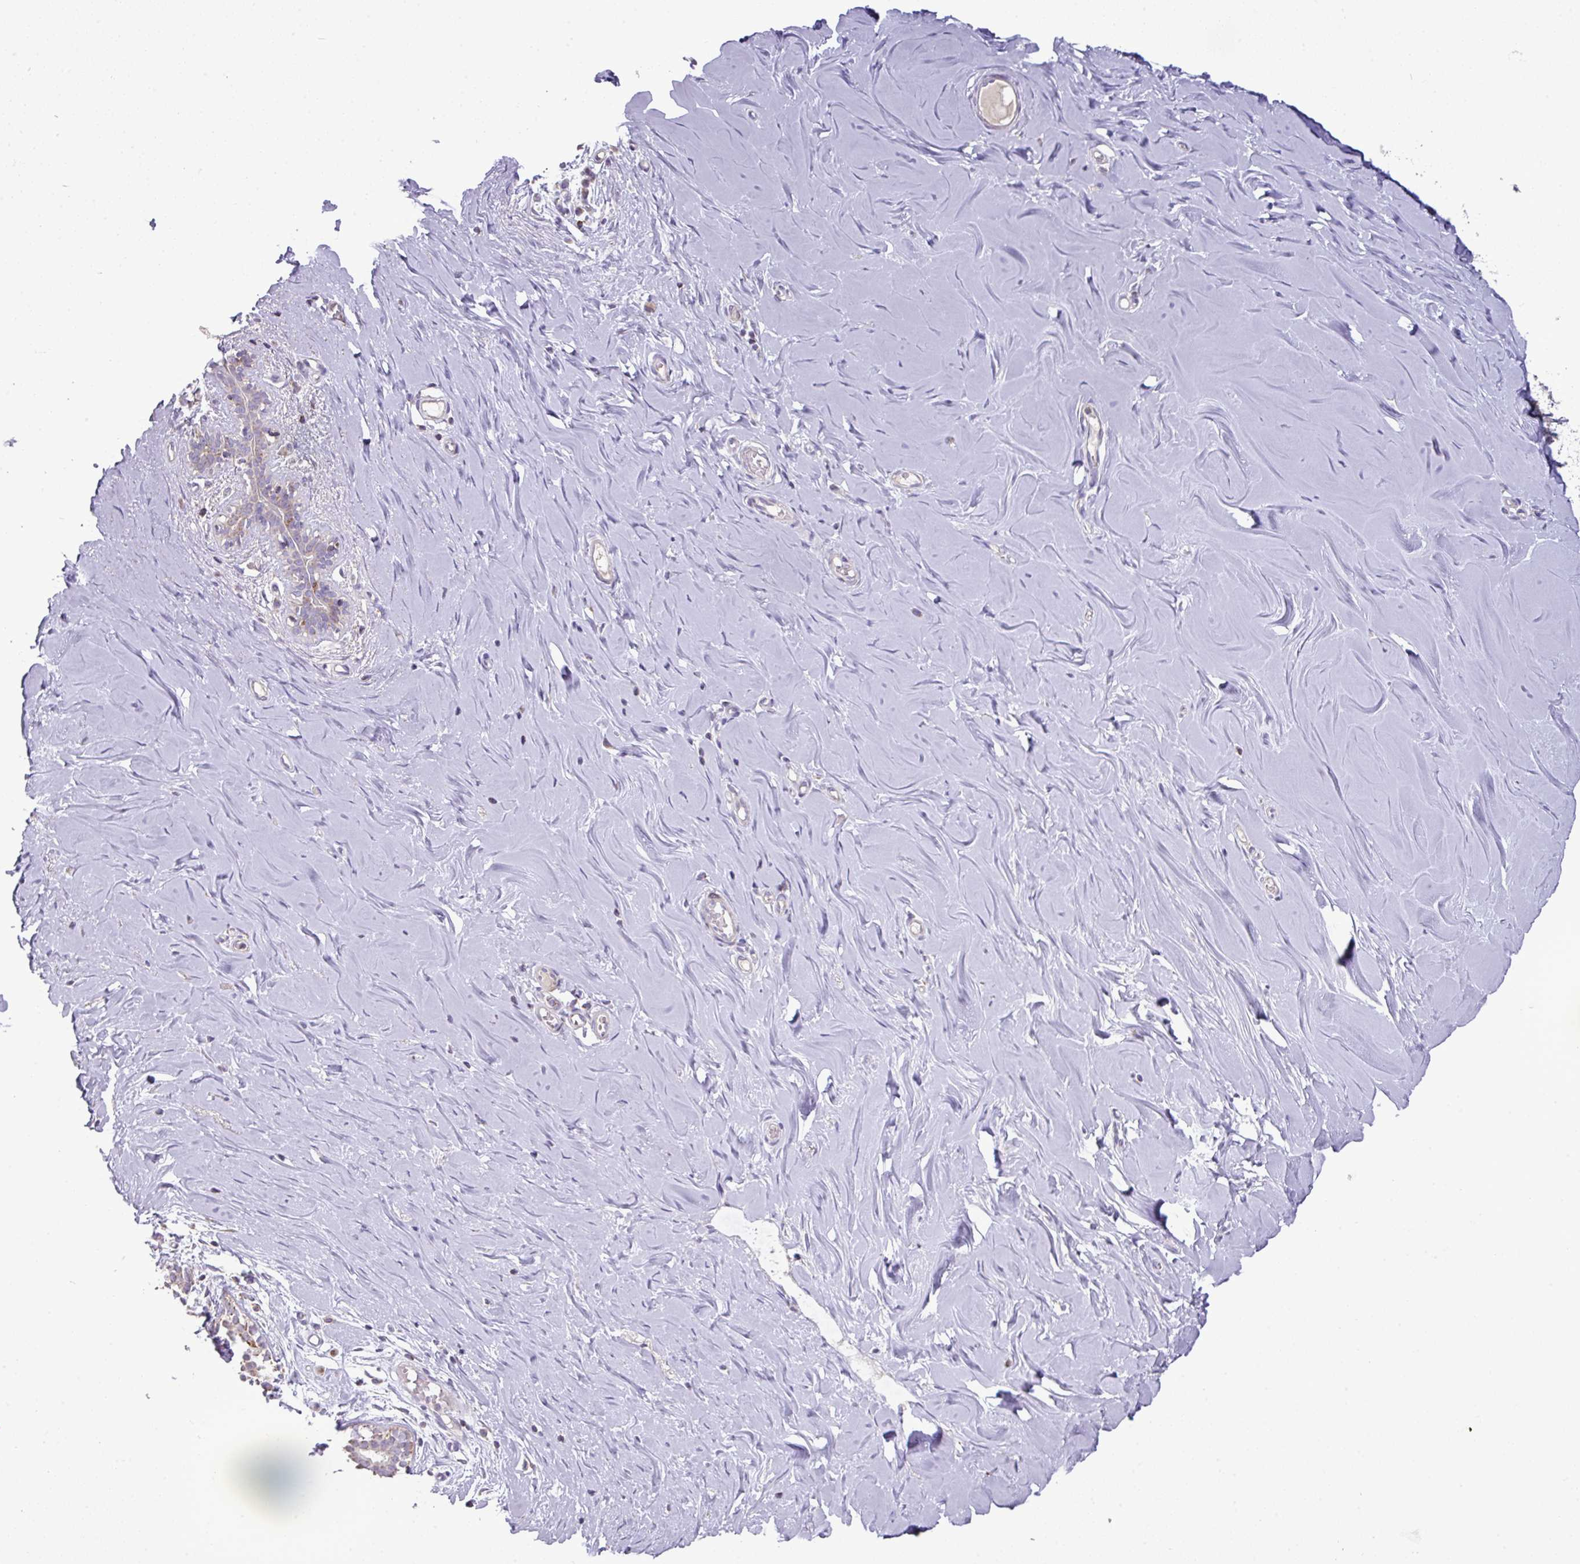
{"staining": {"intensity": "negative", "quantity": "none", "location": "none"}, "tissue": "breast", "cell_type": "Adipocytes", "image_type": "normal", "snomed": [{"axis": "morphology", "description": "Normal tissue, NOS"}, {"axis": "topography", "description": "Breast"}], "caption": "A high-resolution photomicrograph shows immunohistochemistry staining of benign breast, which reveals no significant expression in adipocytes. The staining is performed using DAB (3,3'-diaminobenzidine) brown chromogen with nuclei counter-stained in using hematoxylin.", "gene": "TRAPPC1", "patient": {"sex": "female", "age": 27}}